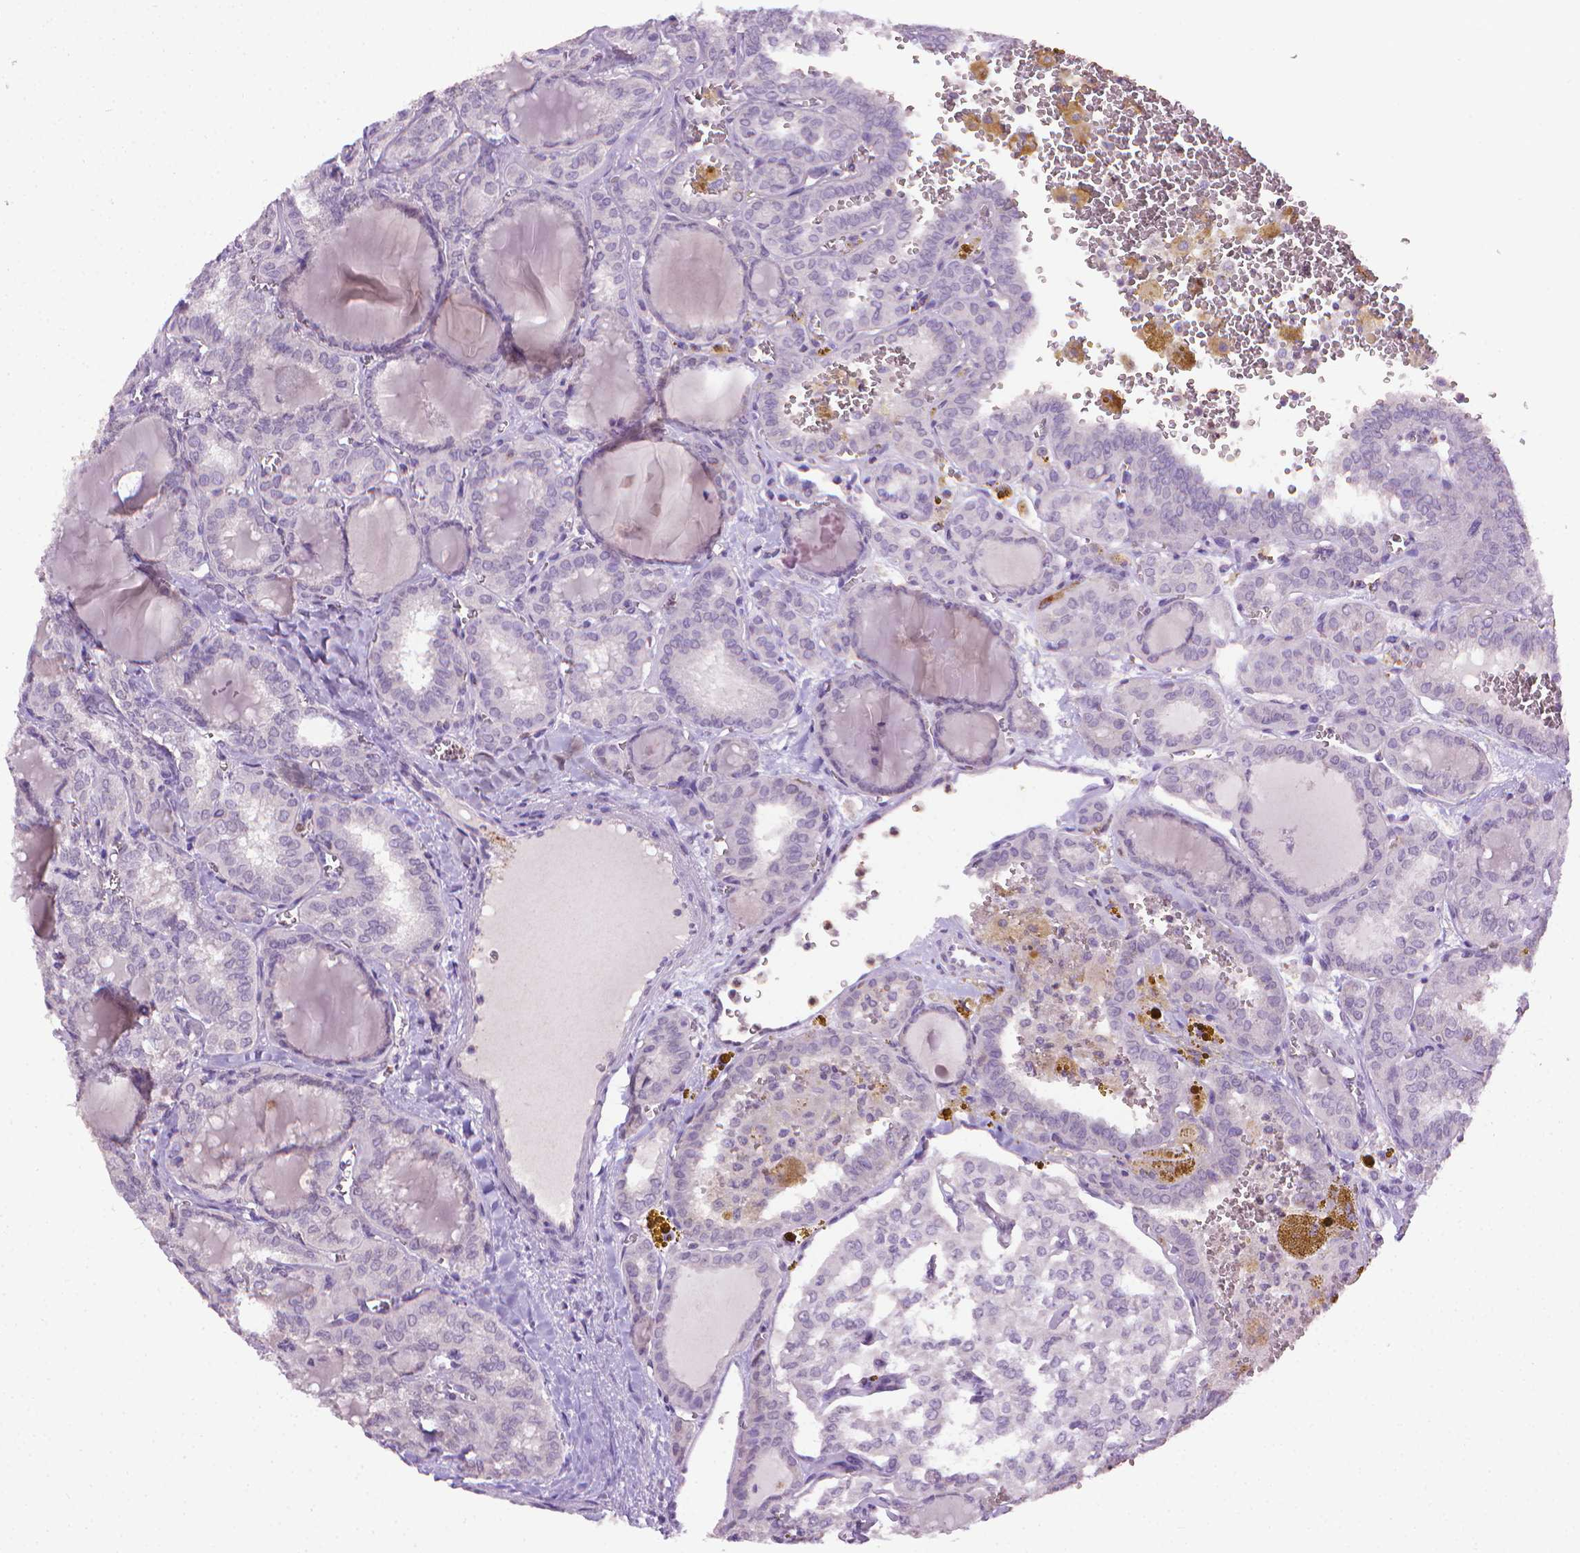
{"staining": {"intensity": "negative", "quantity": "none", "location": "none"}, "tissue": "thyroid cancer", "cell_type": "Tumor cells", "image_type": "cancer", "snomed": [{"axis": "morphology", "description": "Papillary adenocarcinoma, NOS"}, {"axis": "topography", "description": "Thyroid gland"}], "caption": "A photomicrograph of papillary adenocarcinoma (thyroid) stained for a protein reveals no brown staining in tumor cells.", "gene": "CDKN2D", "patient": {"sex": "female", "age": 41}}